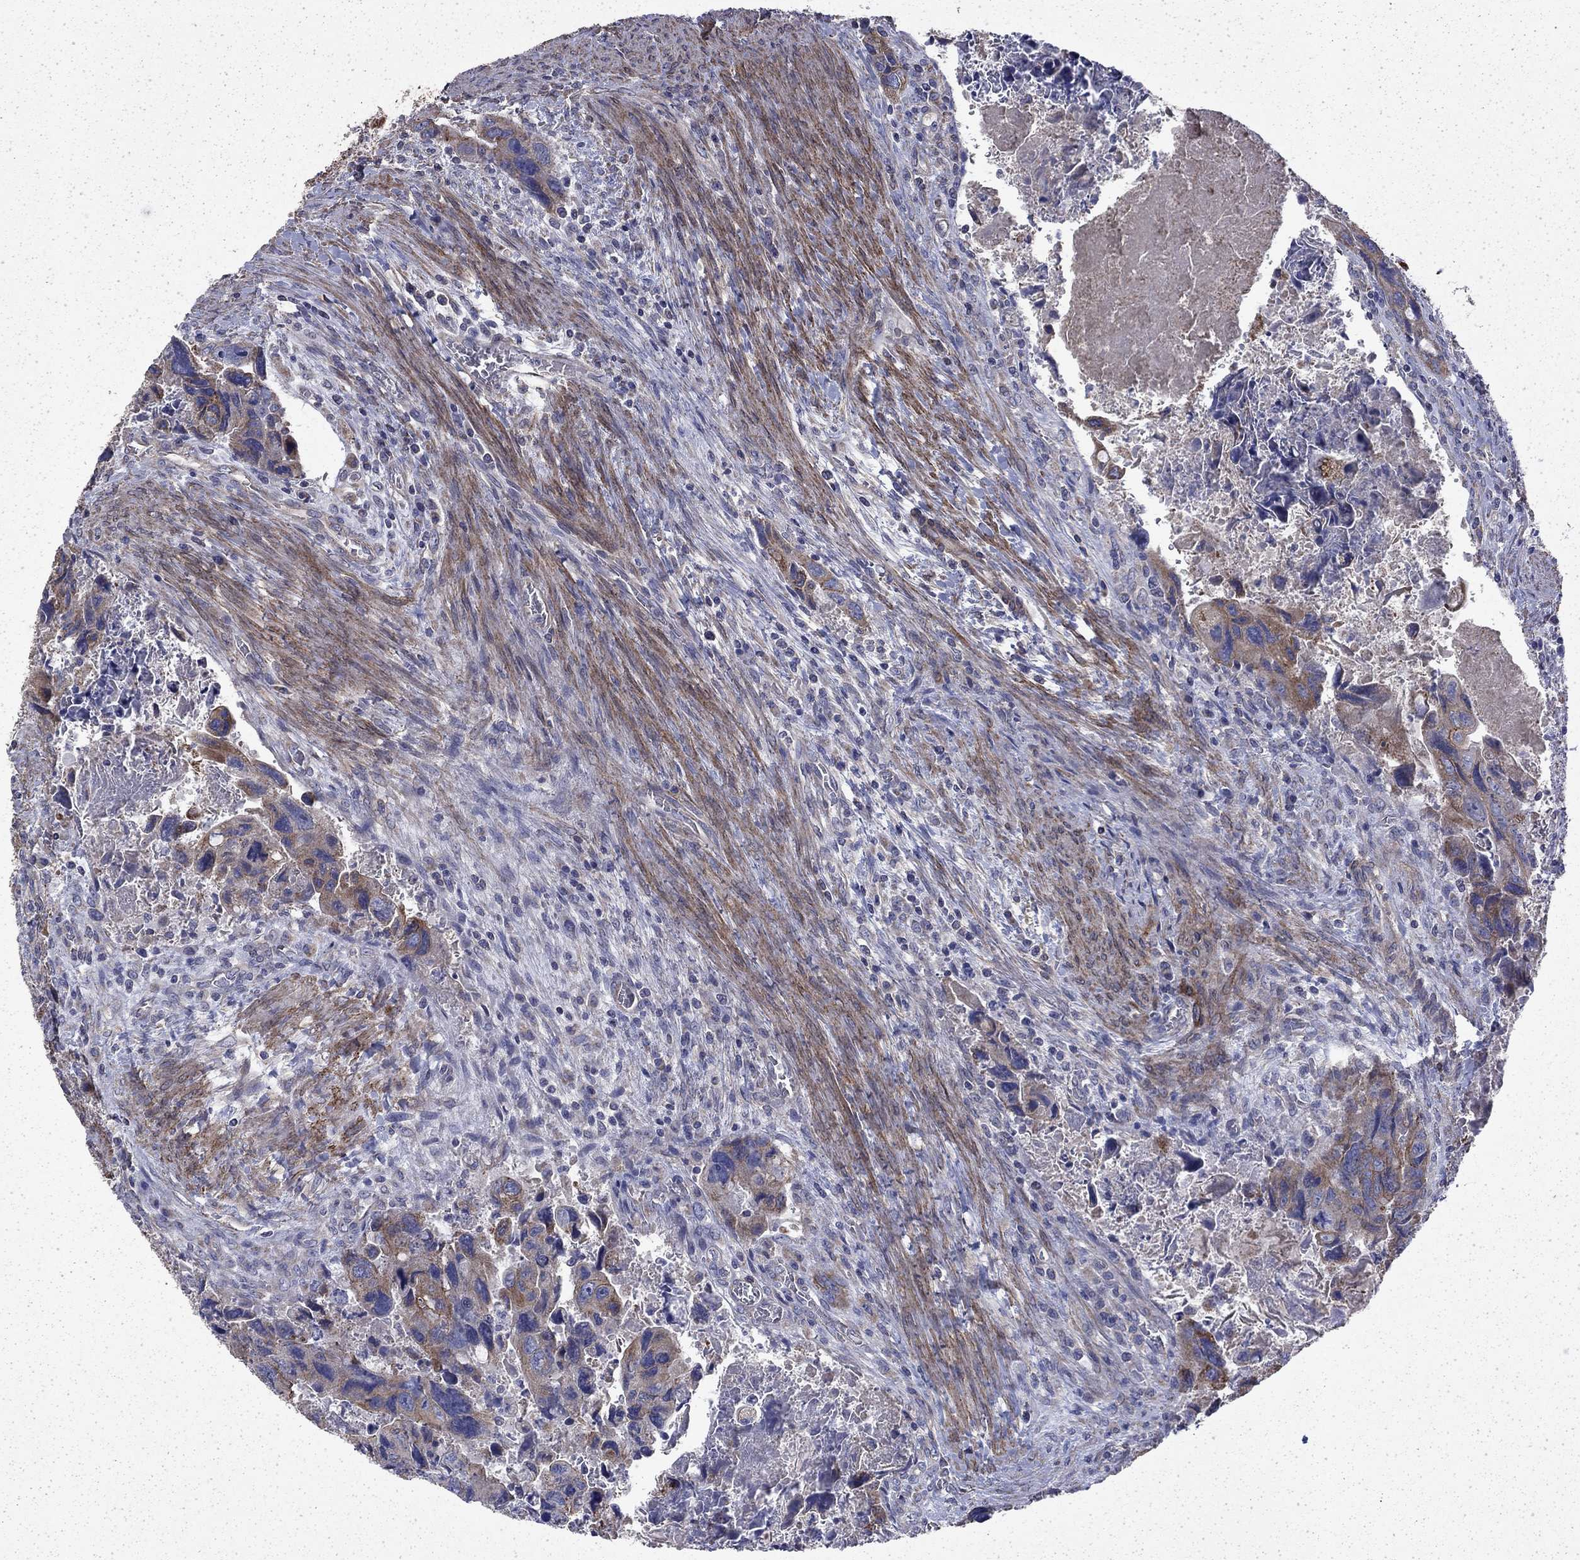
{"staining": {"intensity": "moderate", "quantity": "25%-75%", "location": "cytoplasmic/membranous"}, "tissue": "colorectal cancer", "cell_type": "Tumor cells", "image_type": "cancer", "snomed": [{"axis": "morphology", "description": "Adenocarcinoma, NOS"}, {"axis": "topography", "description": "Rectum"}], "caption": "Protein positivity by IHC reveals moderate cytoplasmic/membranous staining in approximately 25%-75% of tumor cells in colorectal cancer (adenocarcinoma). Using DAB (3,3'-diaminobenzidine) (brown) and hematoxylin (blue) stains, captured at high magnification using brightfield microscopy.", "gene": "DTNA", "patient": {"sex": "male", "age": 62}}